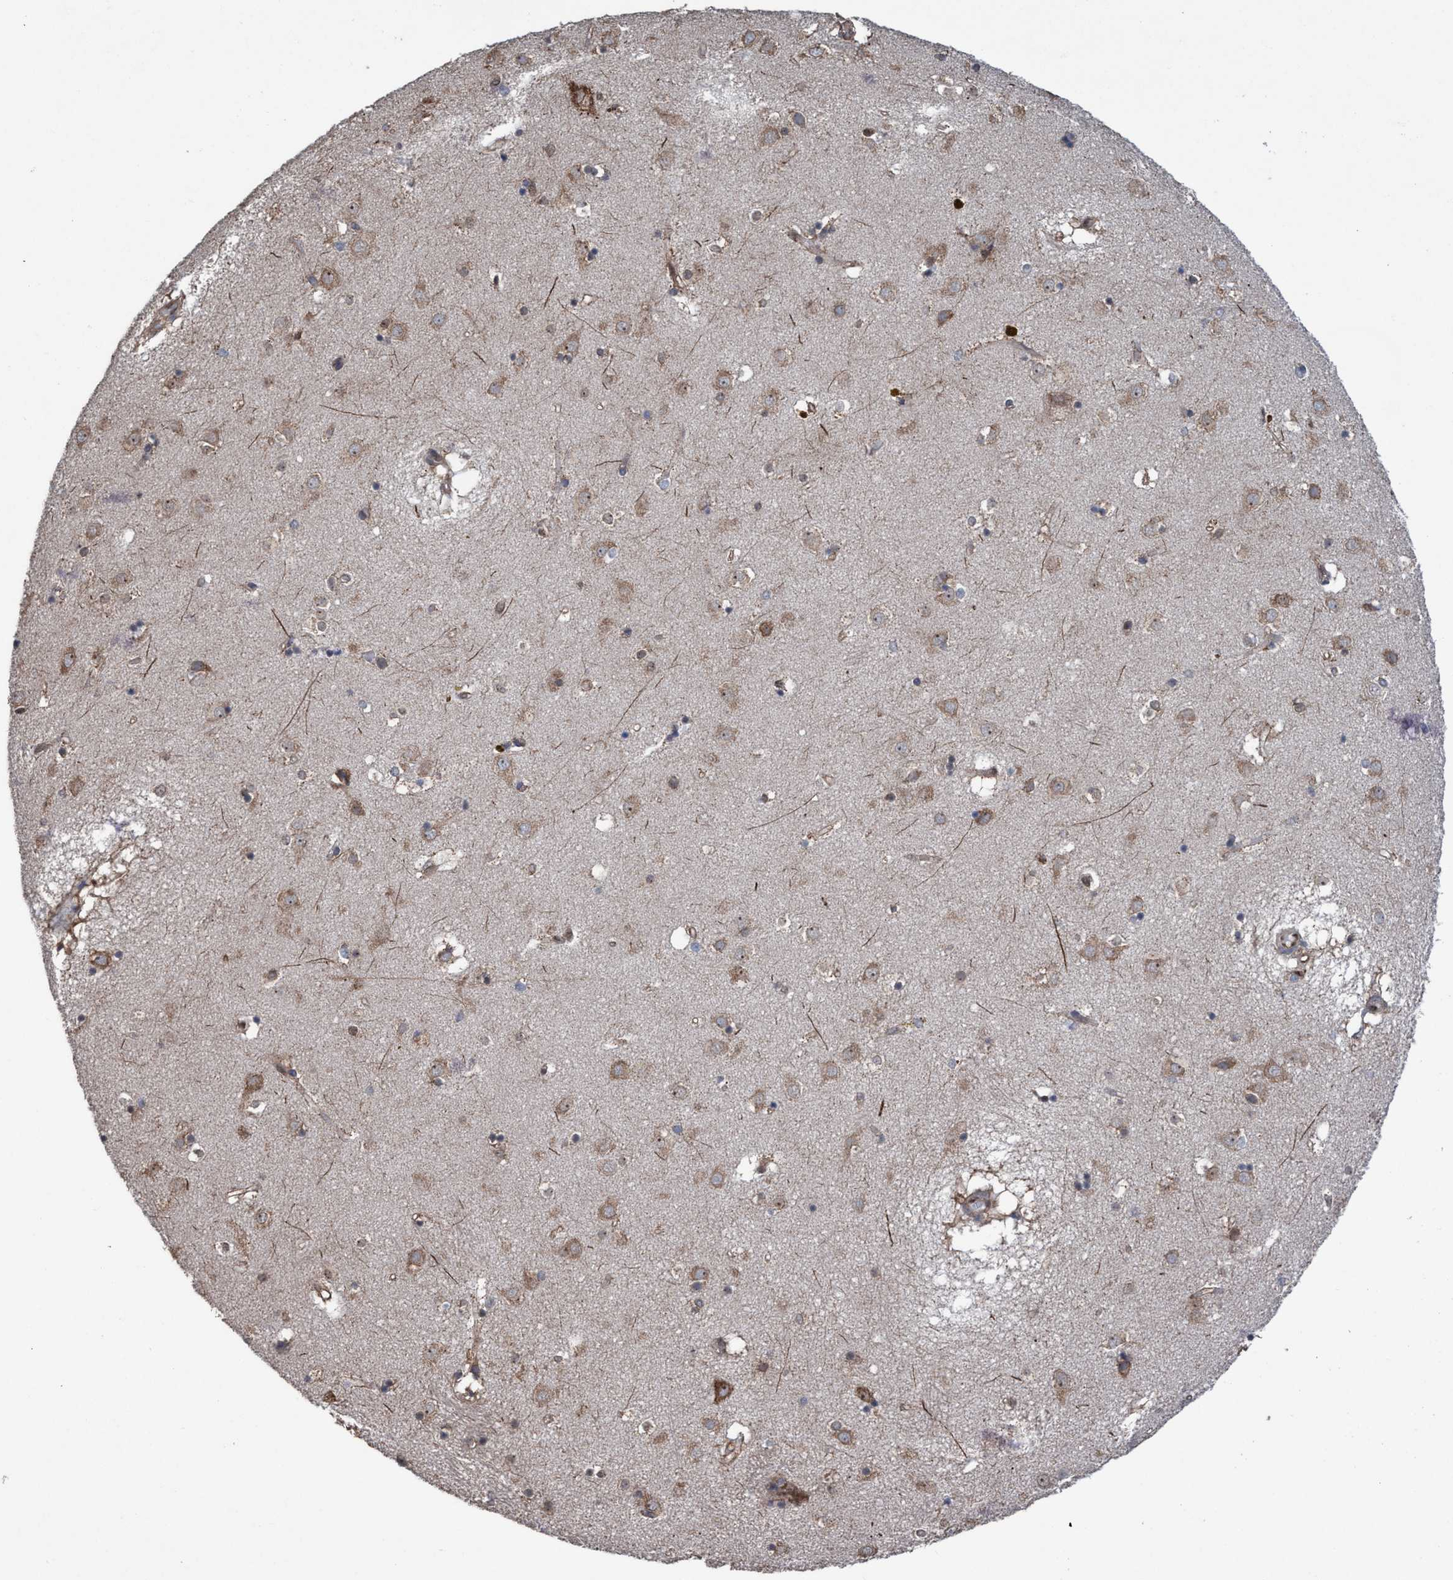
{"staining": {"intensity": "moderate", "quantity": "25%-75%", "location": "cytoplasmic/membranous,nuclear"}, "tissue": "caudate", "cell_type": "Glial cells", "image_type": "normal", "snomed": [{"axis": "morphology", "description": "Normal tissue, NOS"}, {"axis": "topography", "description": "Lateral ventricle wall"}], "caption": "Protein expression analysis of normal human caudate reveals moderate cytoplasmic/membranous,nuclear expression in approximately 25%-75% of glial cells. (Brightfield microscopy of DAB IHC at high magnification).", "gene": "METAP2", "patient": {"sex": "male", "age": 70}}